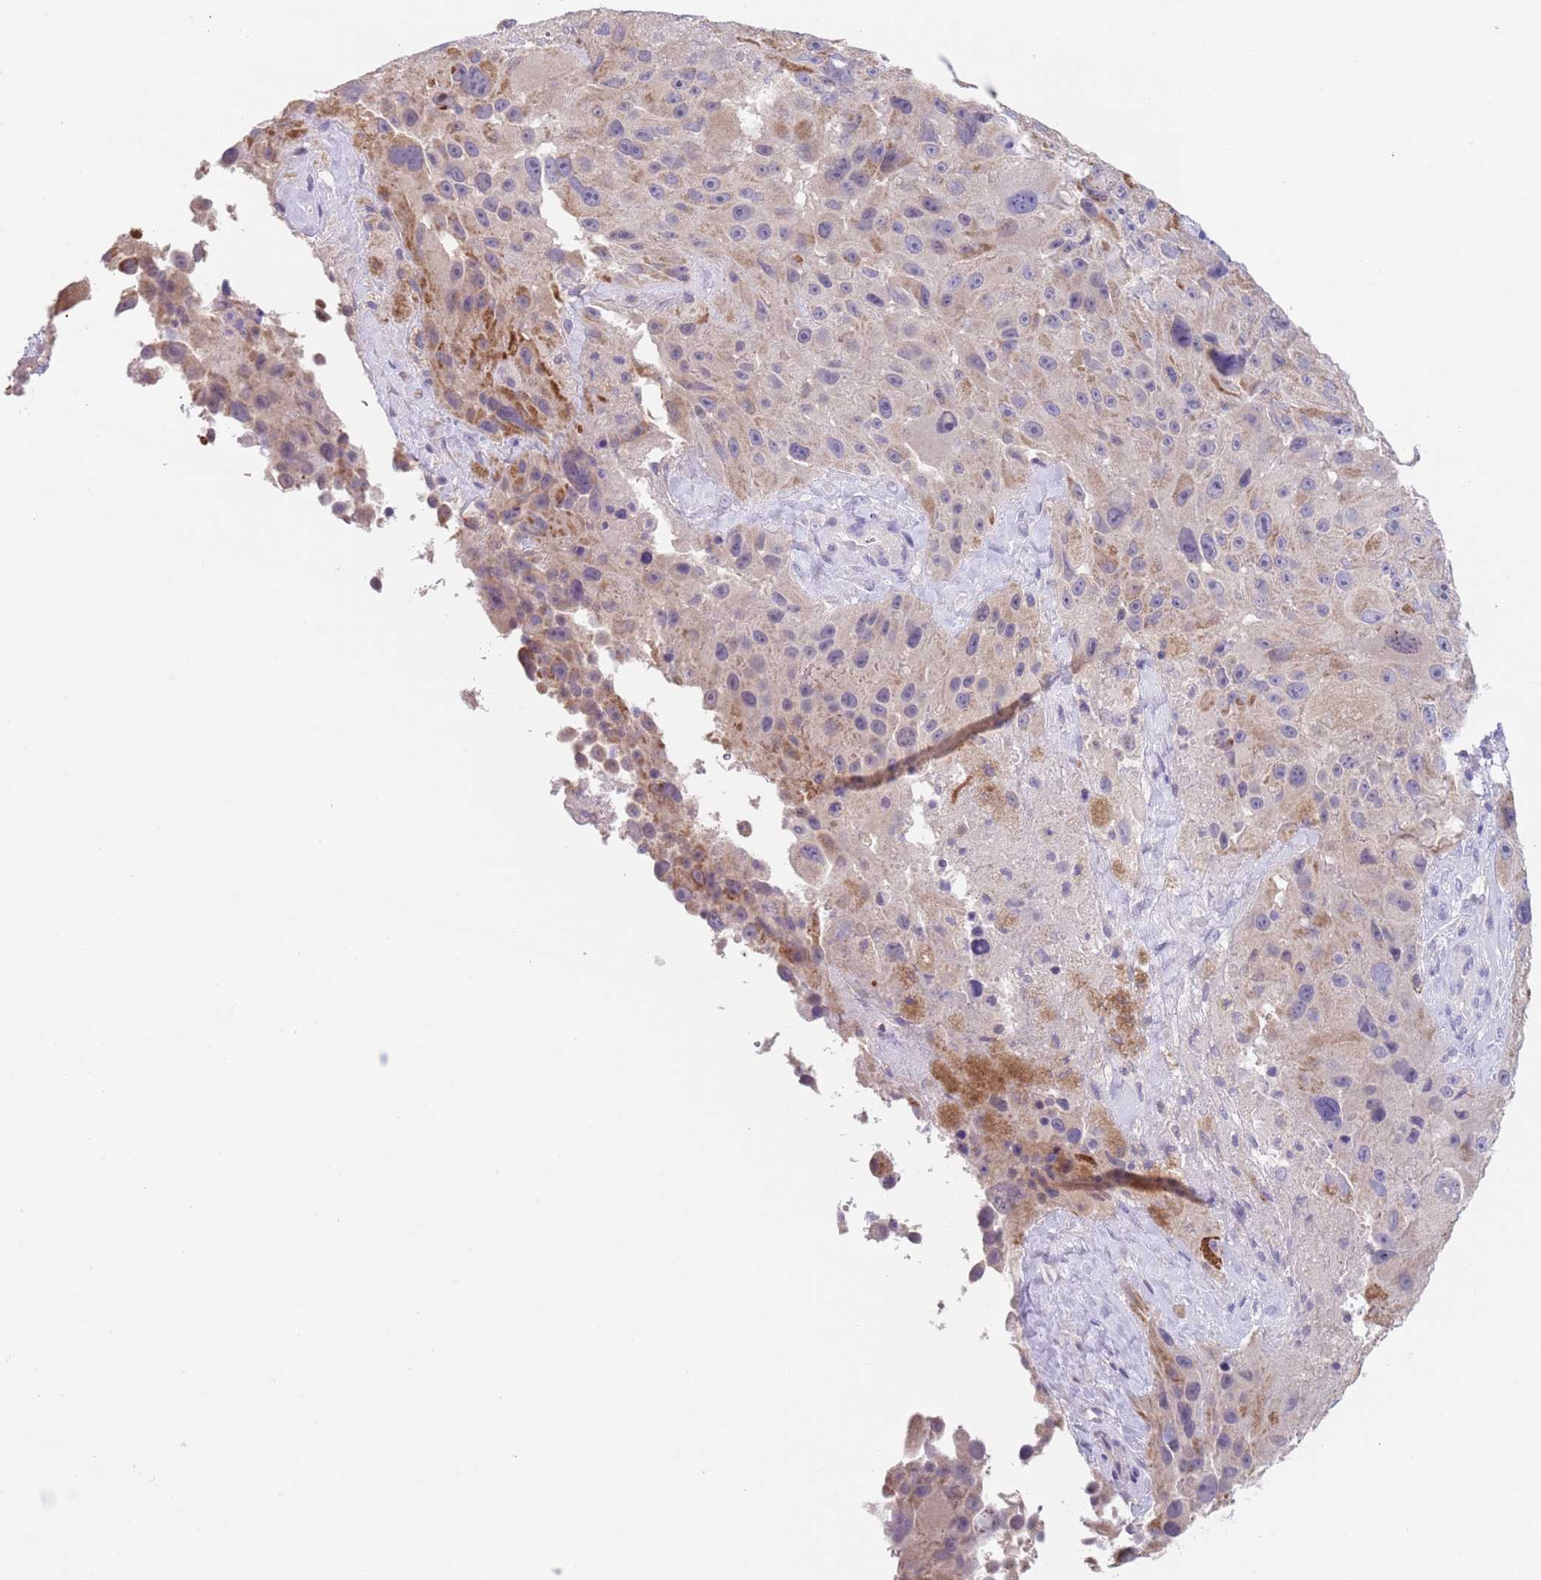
{"staining": {"intensity": "negative", "quantity": "none", "location": "none"}, "tissue": "melanoma", "cell_type": "Tumor cells", "image_type": "cancer", "snomed": [{"axis": "morphology", "description": "Malignant melanoma, Metastatic site"}, {"axis": "topography", "description": "Lymph node"}], "caption": "High magnification brightfield microscopy of malignant melanoma (metastatic site) stained with DAB (3,3'-diaminobenzidine) (brown) and counterstained with hematoxylin (blue): tumor cells show no significant expression.", "gene": "SPIRE2", "patient": {"sex": "male", "age": 62}}